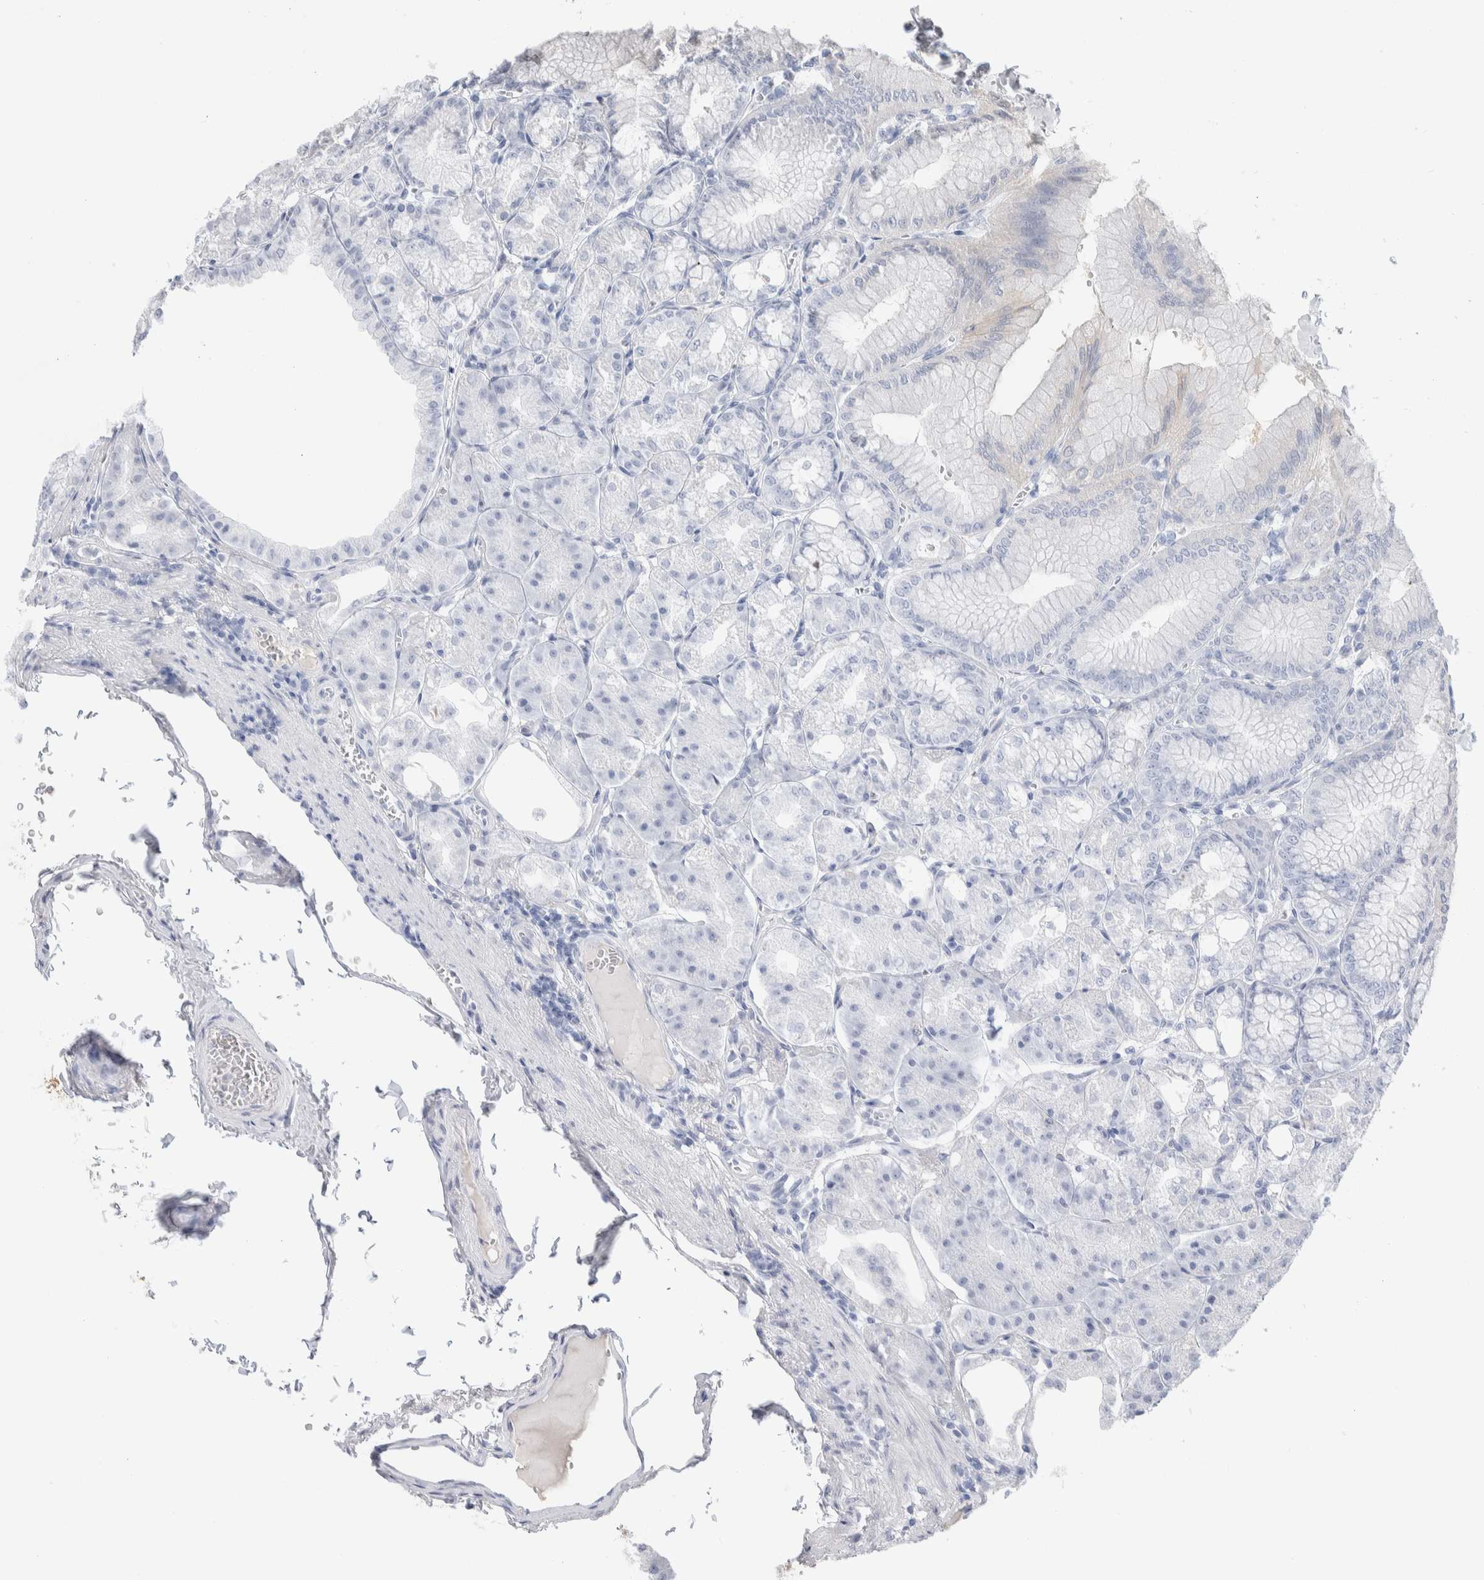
{"staining": {"intensity": "negative", "quantity": "none", "location": "none"}, "tissue": "stomach", "cell_type": "Glandular cells", "image_type": "normal", "snomed": [{"axis": "morphology", "description": "Normal tissue, NOS"}, {"axis": "topography", "description": "Stomach, lower"}], "caption": "DAB (3,3'-diaminobenzidine) immunohistochemical staining of unremarkable human stomach reveals no significant staining in glandular cells.", "gene": "GDA", "patient": {"sex": "male", "age": 71}}